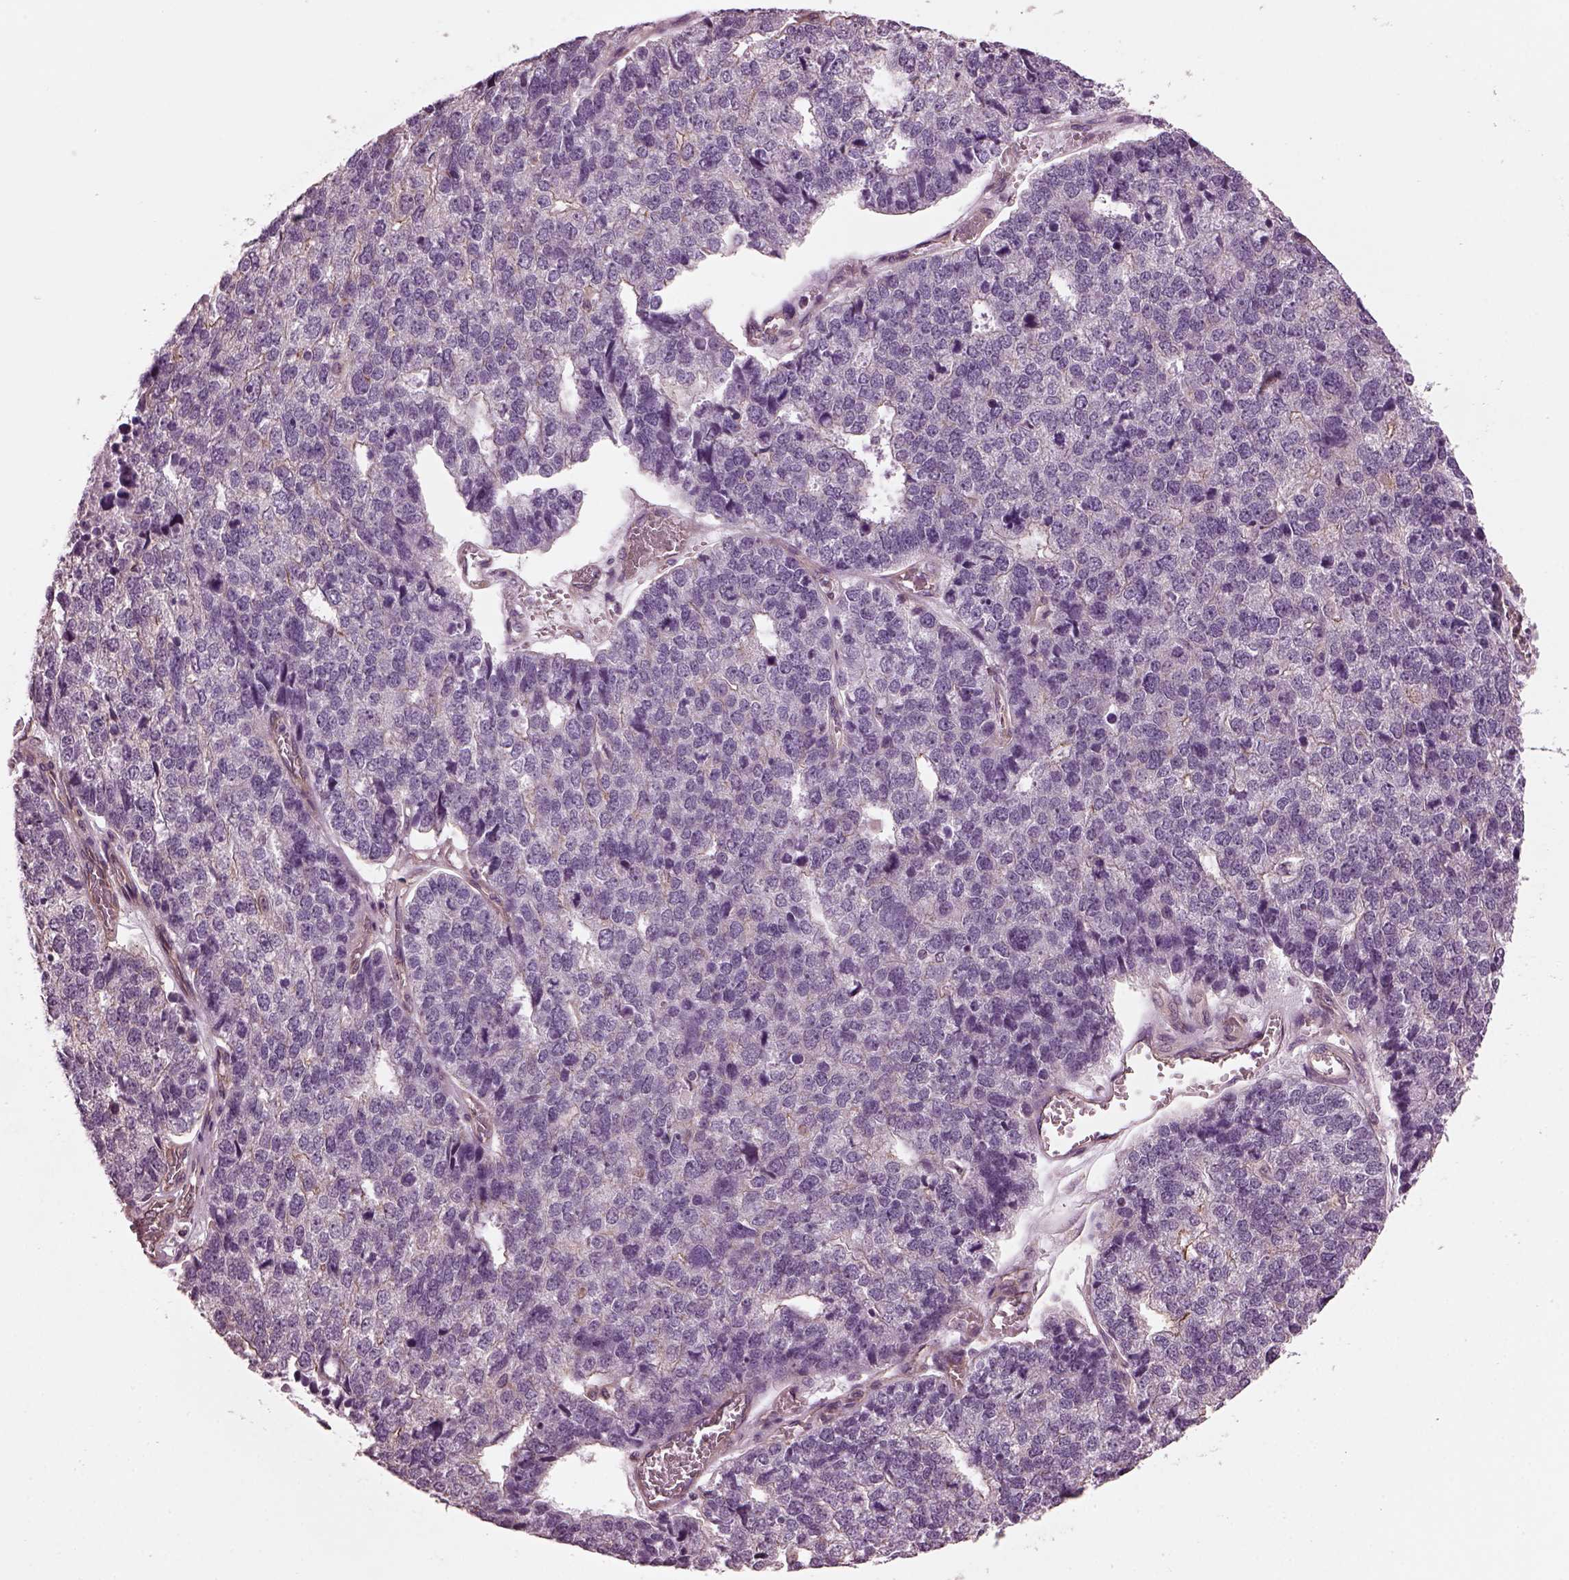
{"staining": {"intensity": "weak", "quantity": "<25%", "location": "cytoplasmic/membranous"}, "tissue": "stomach cancer", "cell_type": "Tumor cells", "image_type": "cancer", "snomed": [{"axis": "morphology", "description": "Adenocarcinoma, NOS"}, {"axis": "topography", "description": "Stomach"}], "caption": "Tumor cells are negative for protein expression in human stomach cancer.", "gene": "ODAD1", "patient": {"sex": "male", "age": 69}}